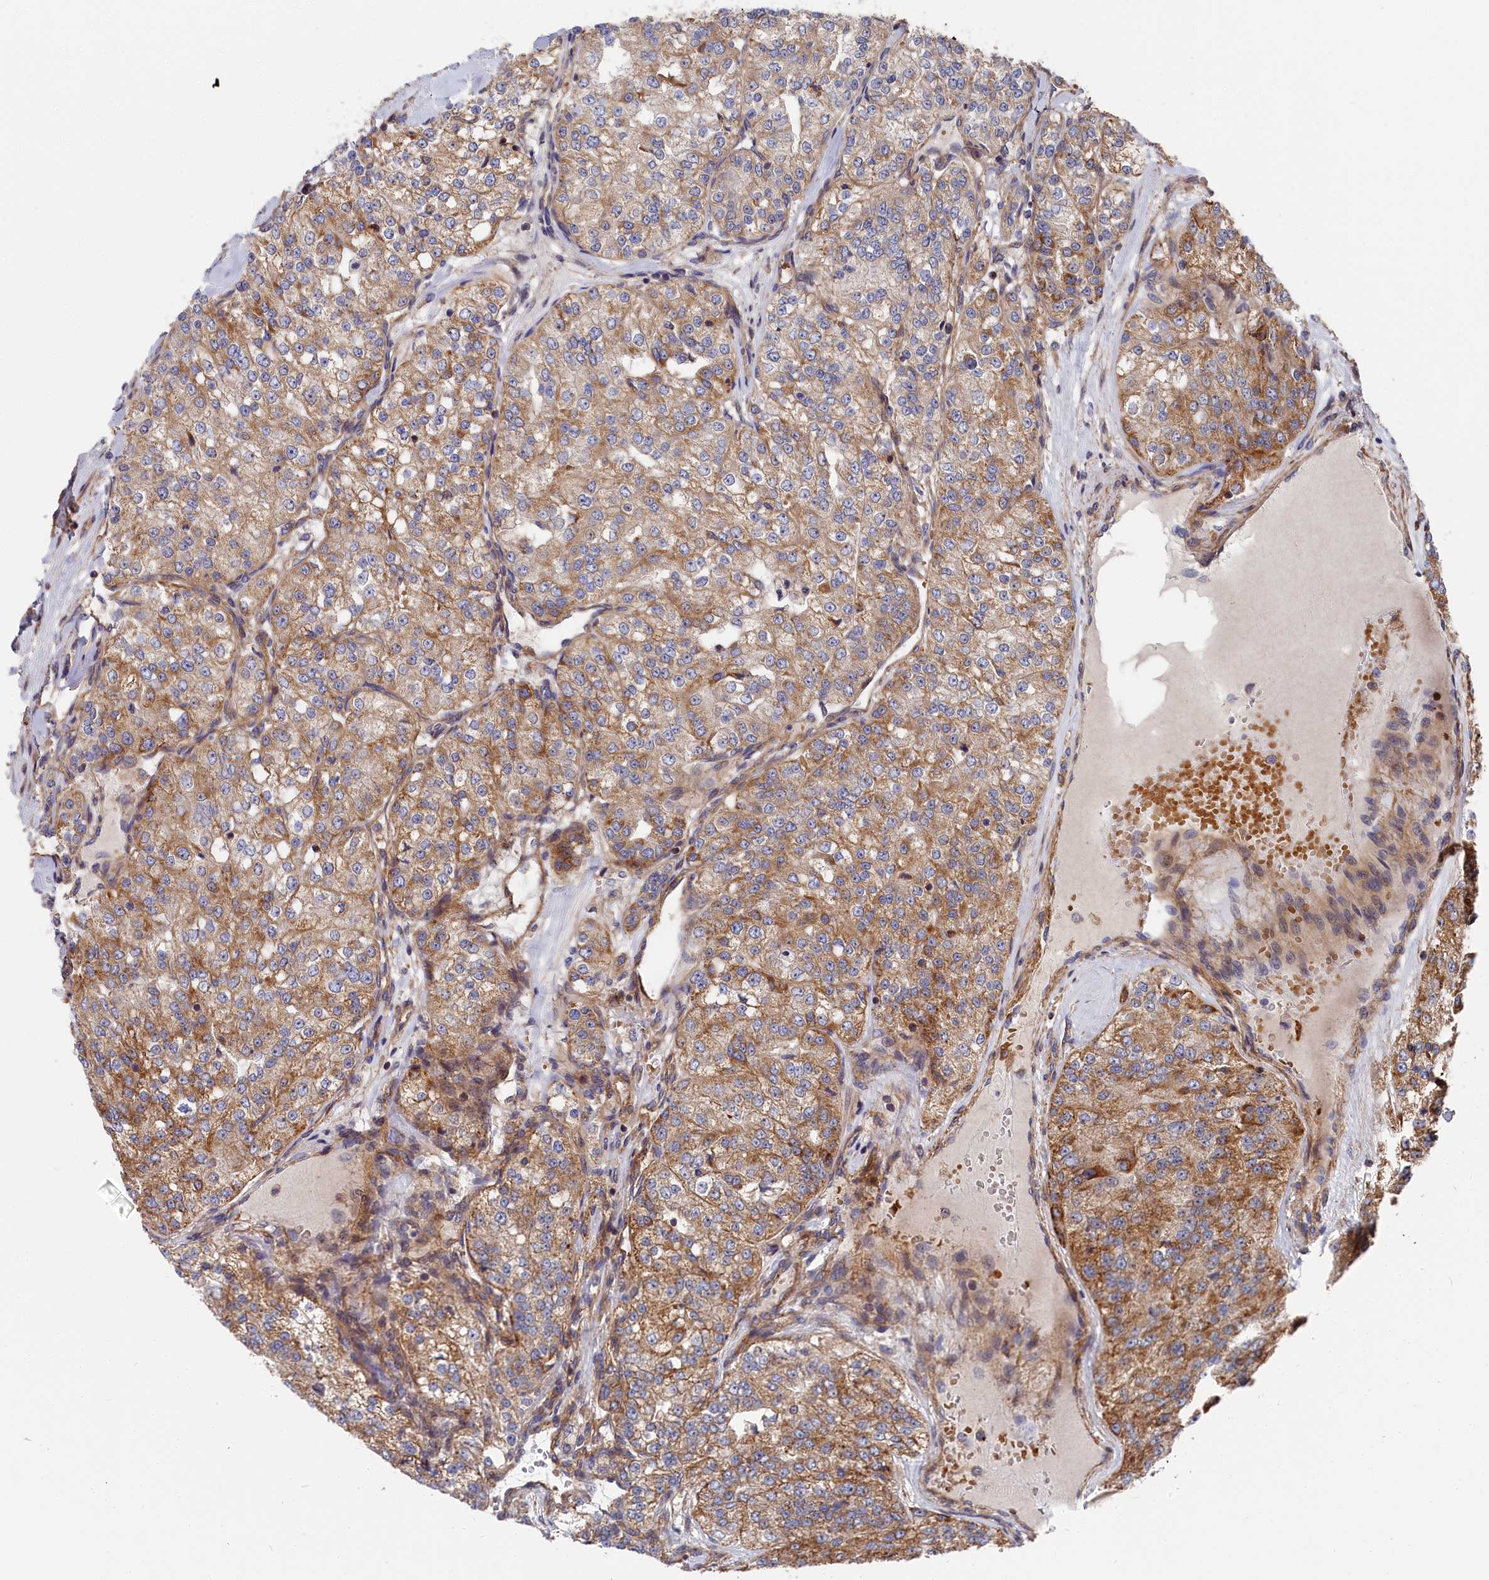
{"staining": {"intensity": "moderate", "quantity": ">75%", "location": "cytoplasmic/membranous"}, "tissue": "renal cancer", "cell_type": "Tumor cells", "image_type": "cancer", "snomed": [{"axis": "morphology", "description": "Adenocarcinoma, NOS"}, {"axis": "topography", "description": "Kidney"}], "caption": "Adenocarcinoma (renal) tissue shows moderate cytoplasmic/membranous positivity in approximately >75% of tumor cells (brown staining indicates protein expression, while blue staining denotes nuclei).", "gene": "LDHD", "patient": {"sex": "female", "age": 63}}